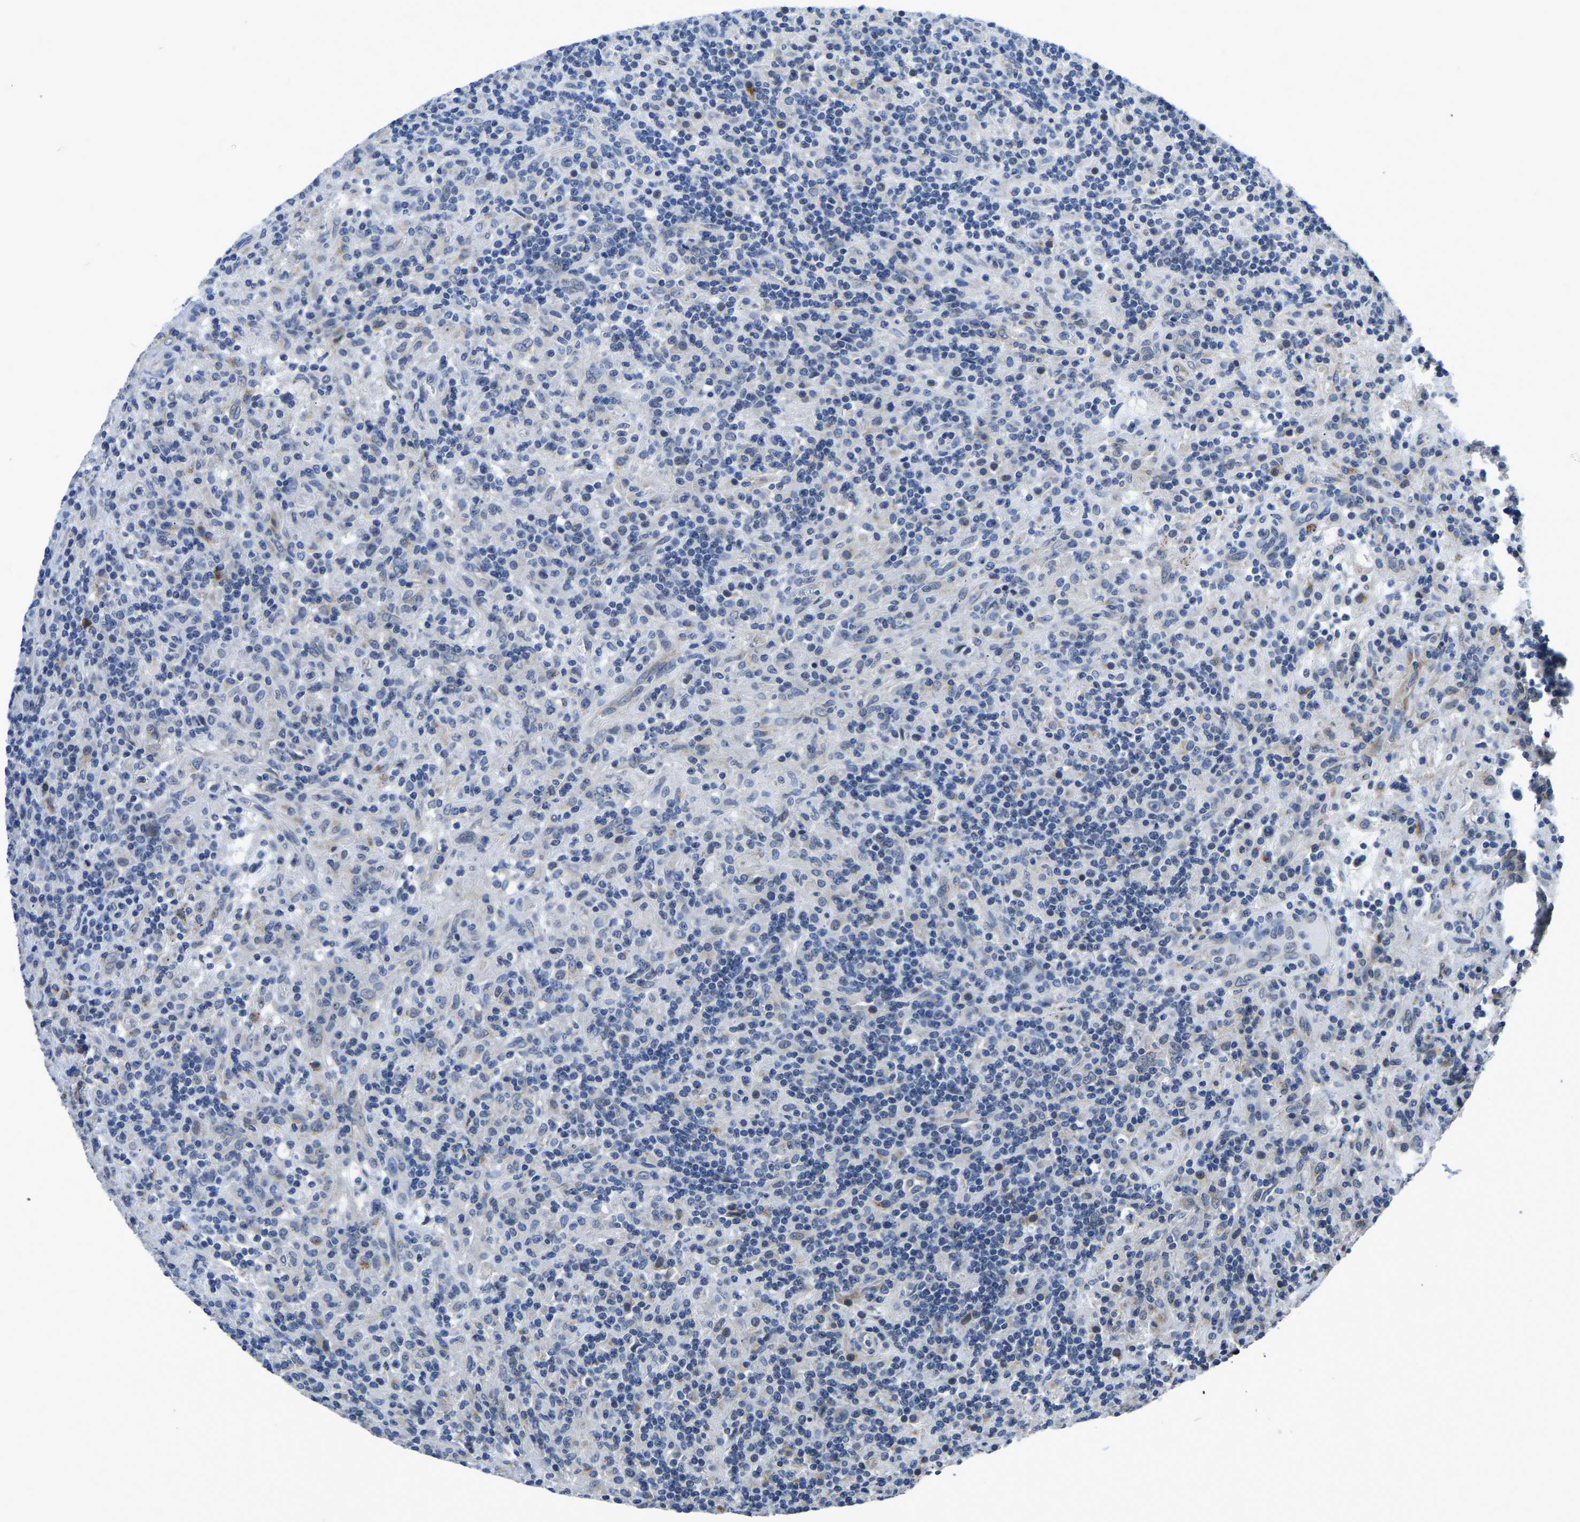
{"staining": {"intensity": "negative", "quantity": "none", "location": "none"}, "tissue": "lymphoma", "cell_type": "Tumor cells", "image_type": "cancer", "snomed": [{"axis": "morphology", "description": "Hodgkin's disease, NOS"}, {"axis": "topography", "description": "Lymph node"}], "caption": "Immunohistochemistry of Hodgkin's disease exhibits no expression in tumor cells.", "gene": "PDLIM7", "patient": {"sex": "male", "age": 70}}